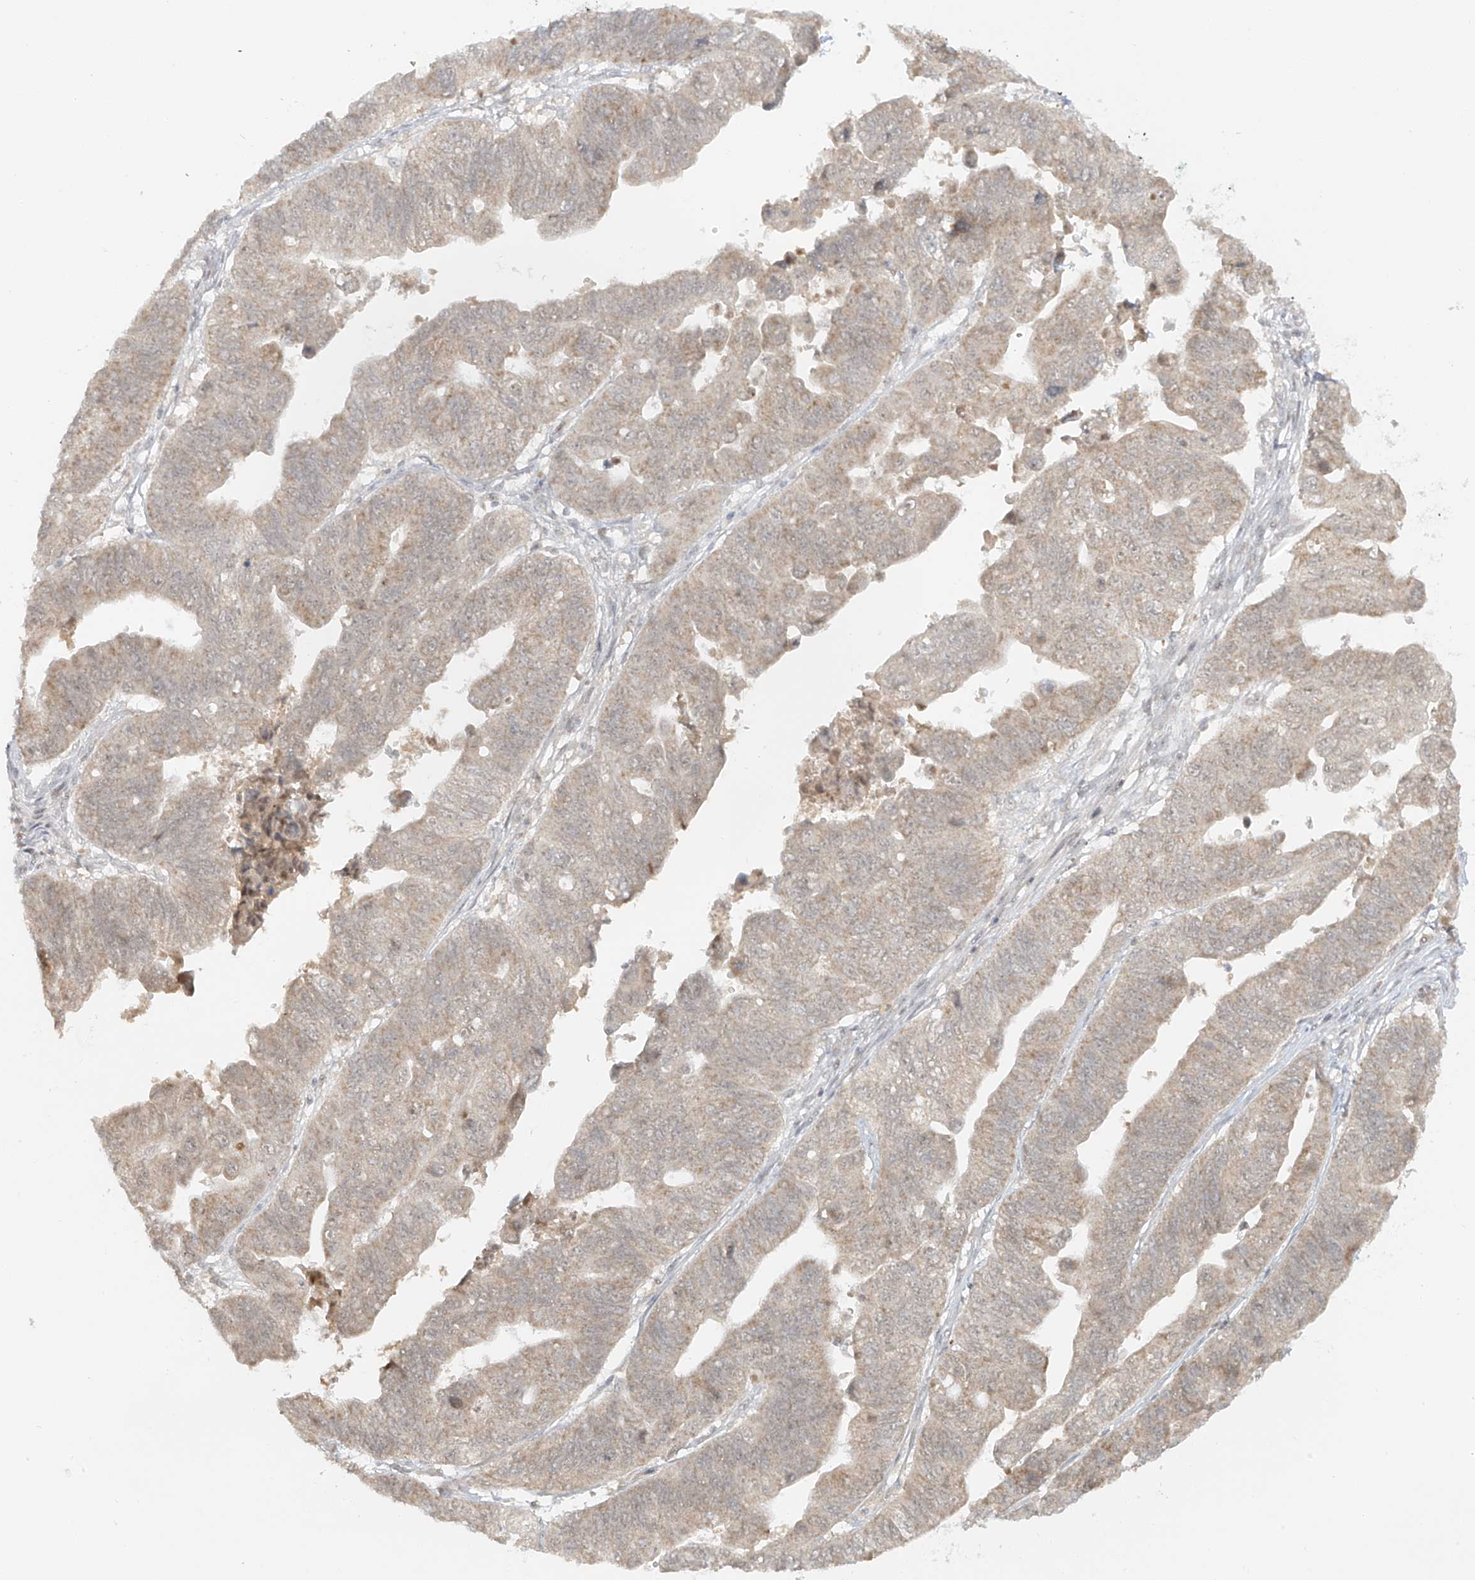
{"staining": {"intensity": "weak", "quantity": ">75%", "location": "cytoplasmic/membranous"}, "tissue": "stomach cancer", "cell_type": "Tumor cells", "image_type": "cancer", "snomed": [{"axis": "morphology", "description": "Adenocarcinoma, NOS"}, {"axis": "topography", "description": "Stomach"}], "caption": "Stomach adenocarcinoma tissue demonstrates weak cytoplasmic/membranous positivity in approximately >75% of tumor cells, visualized by immunohistochemistry.", "gene": "MIPEP", "patient": {"sex": "male", "age": 59}}